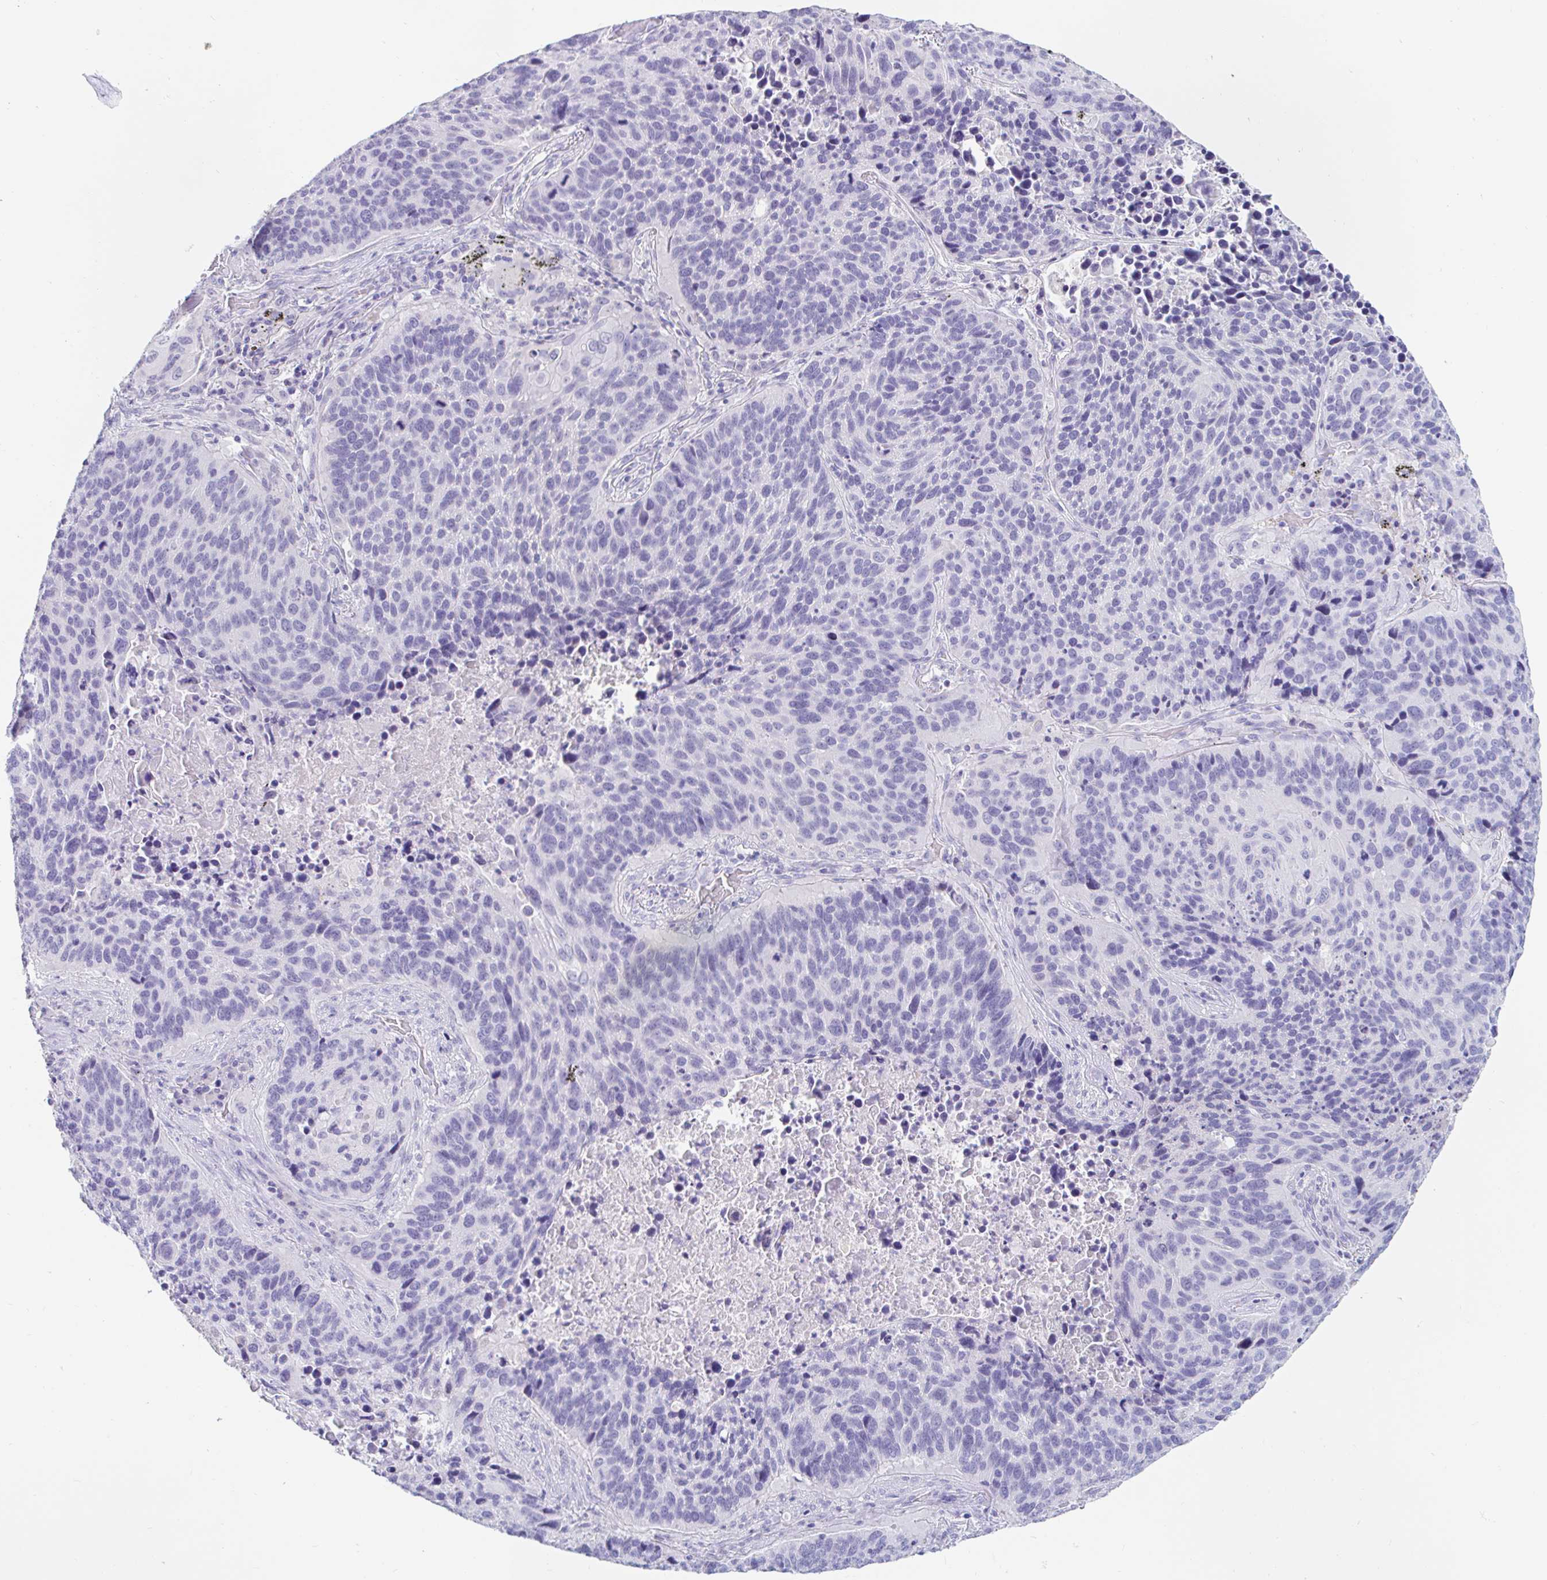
{"staining": {"intensity": "negative", "quantity": "none", "location": "none"}, "tissue": "lung cancer", "cell_type": "Tumor cells", "image_type": "cancer", "snomed": [{"axis": "morphology", "description": "Squamous cell carcinoma, NOS"}, {"axis": "topography", "description": "Lung"}], "caption": "A photomicrograph of human lung cancer is negative for staining in tumor cells. (Stains: DAB IHC with hematoxylin counter stain, Microscopy: brightfield microscopy at high magnification).", "gene": "TEX44", "patient": {"sex": "male", "age": 68}}